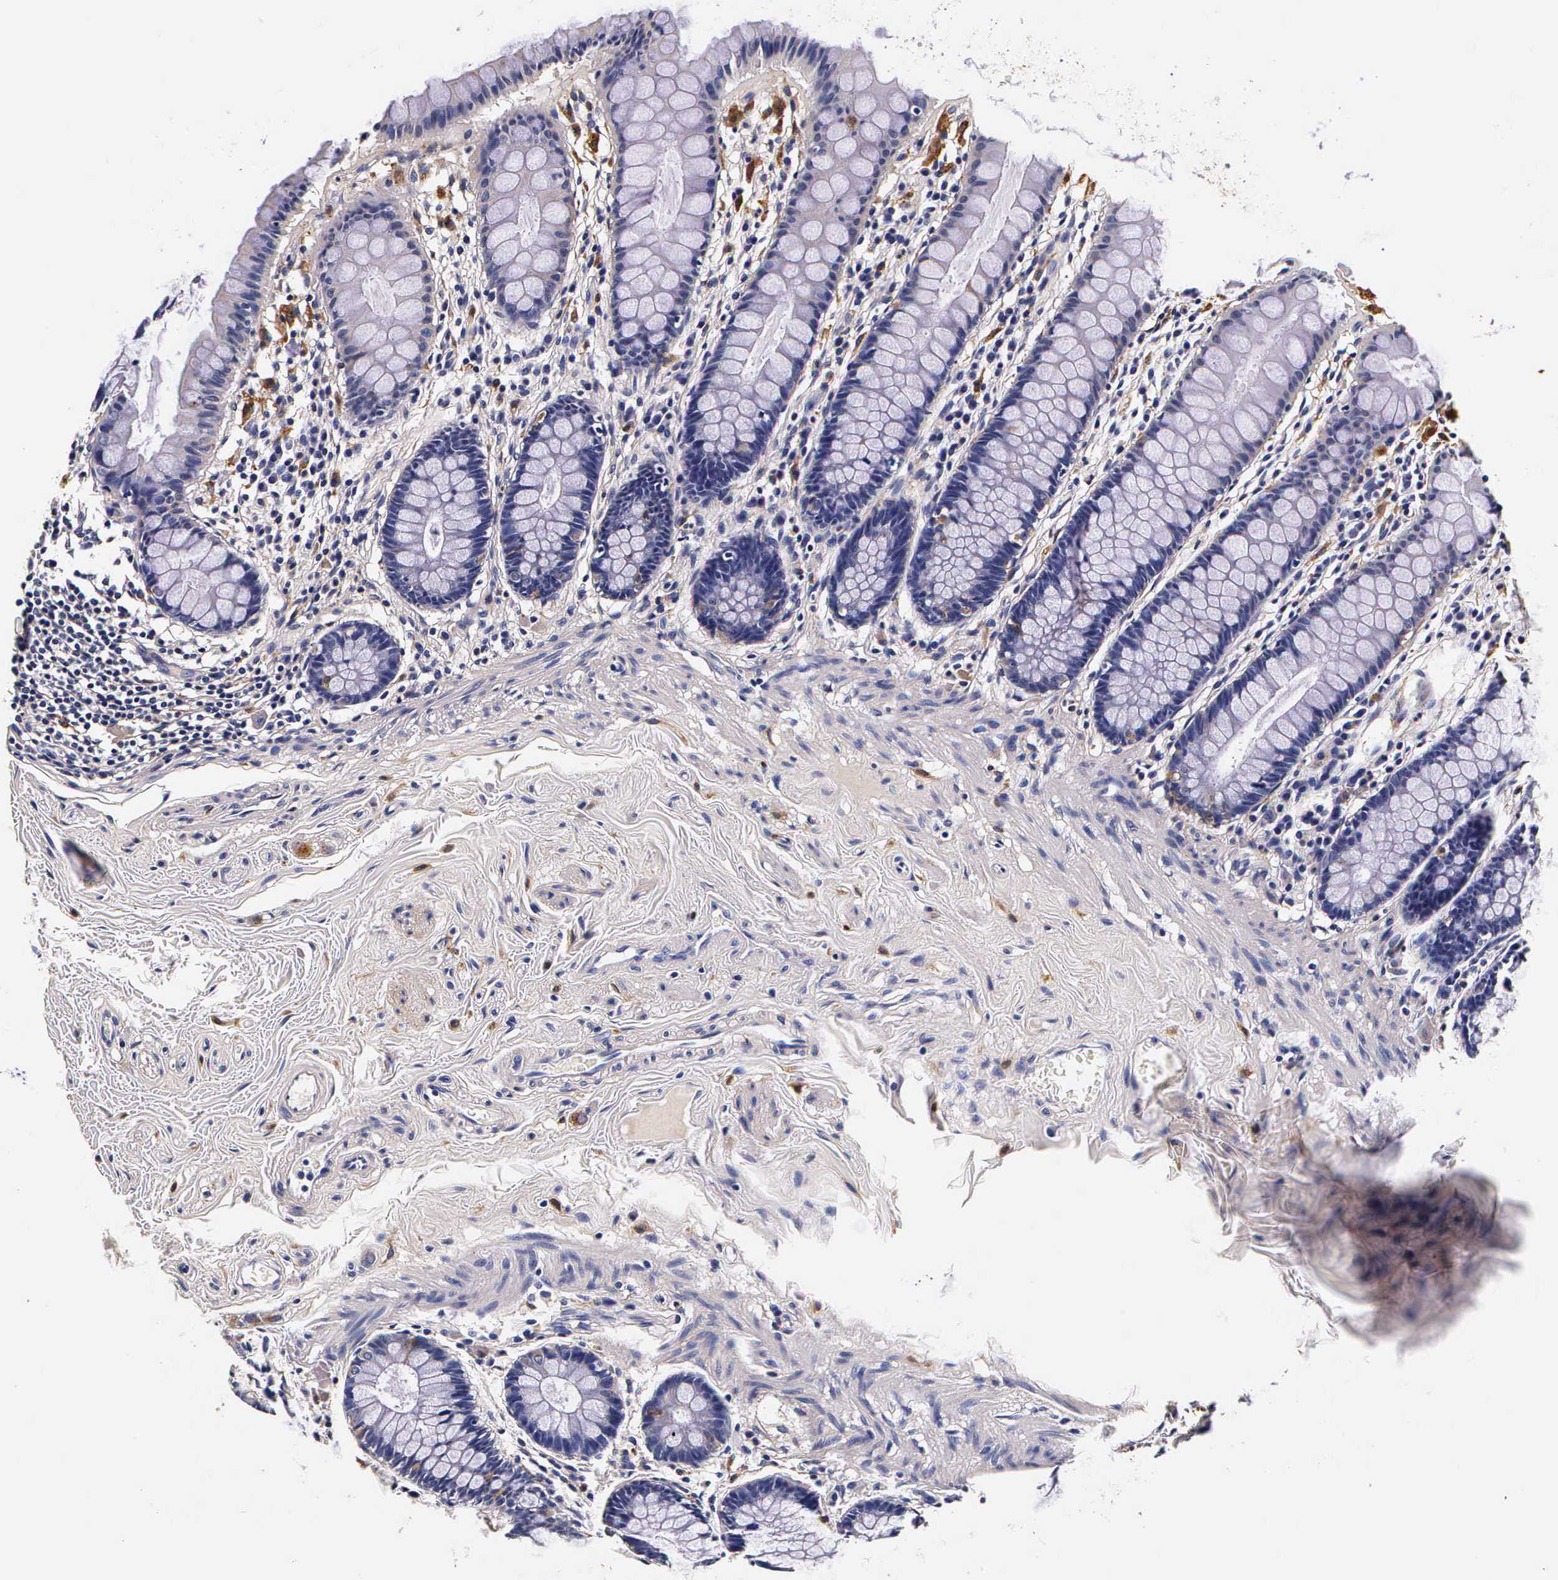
{"staining": {"intensity": "weak", "quantity": "25%-75%", "location": "cytoplasmic/membranous"}, "tissue": "rectum", "cell_type": "Glandular cells", "image_type": "normal", "snomed": [{"axis": "morphology", "description": "Normal tissue, NOS"}, {"axis": "topography", "description": "Rectum"}], "caption": "Benign rectum demonstrates weak cytoplasmic/membranous expression in about 25%-75% of glandular cells.", "gene": "CTSB", "patient": {"sex": "male", "age": 86}}